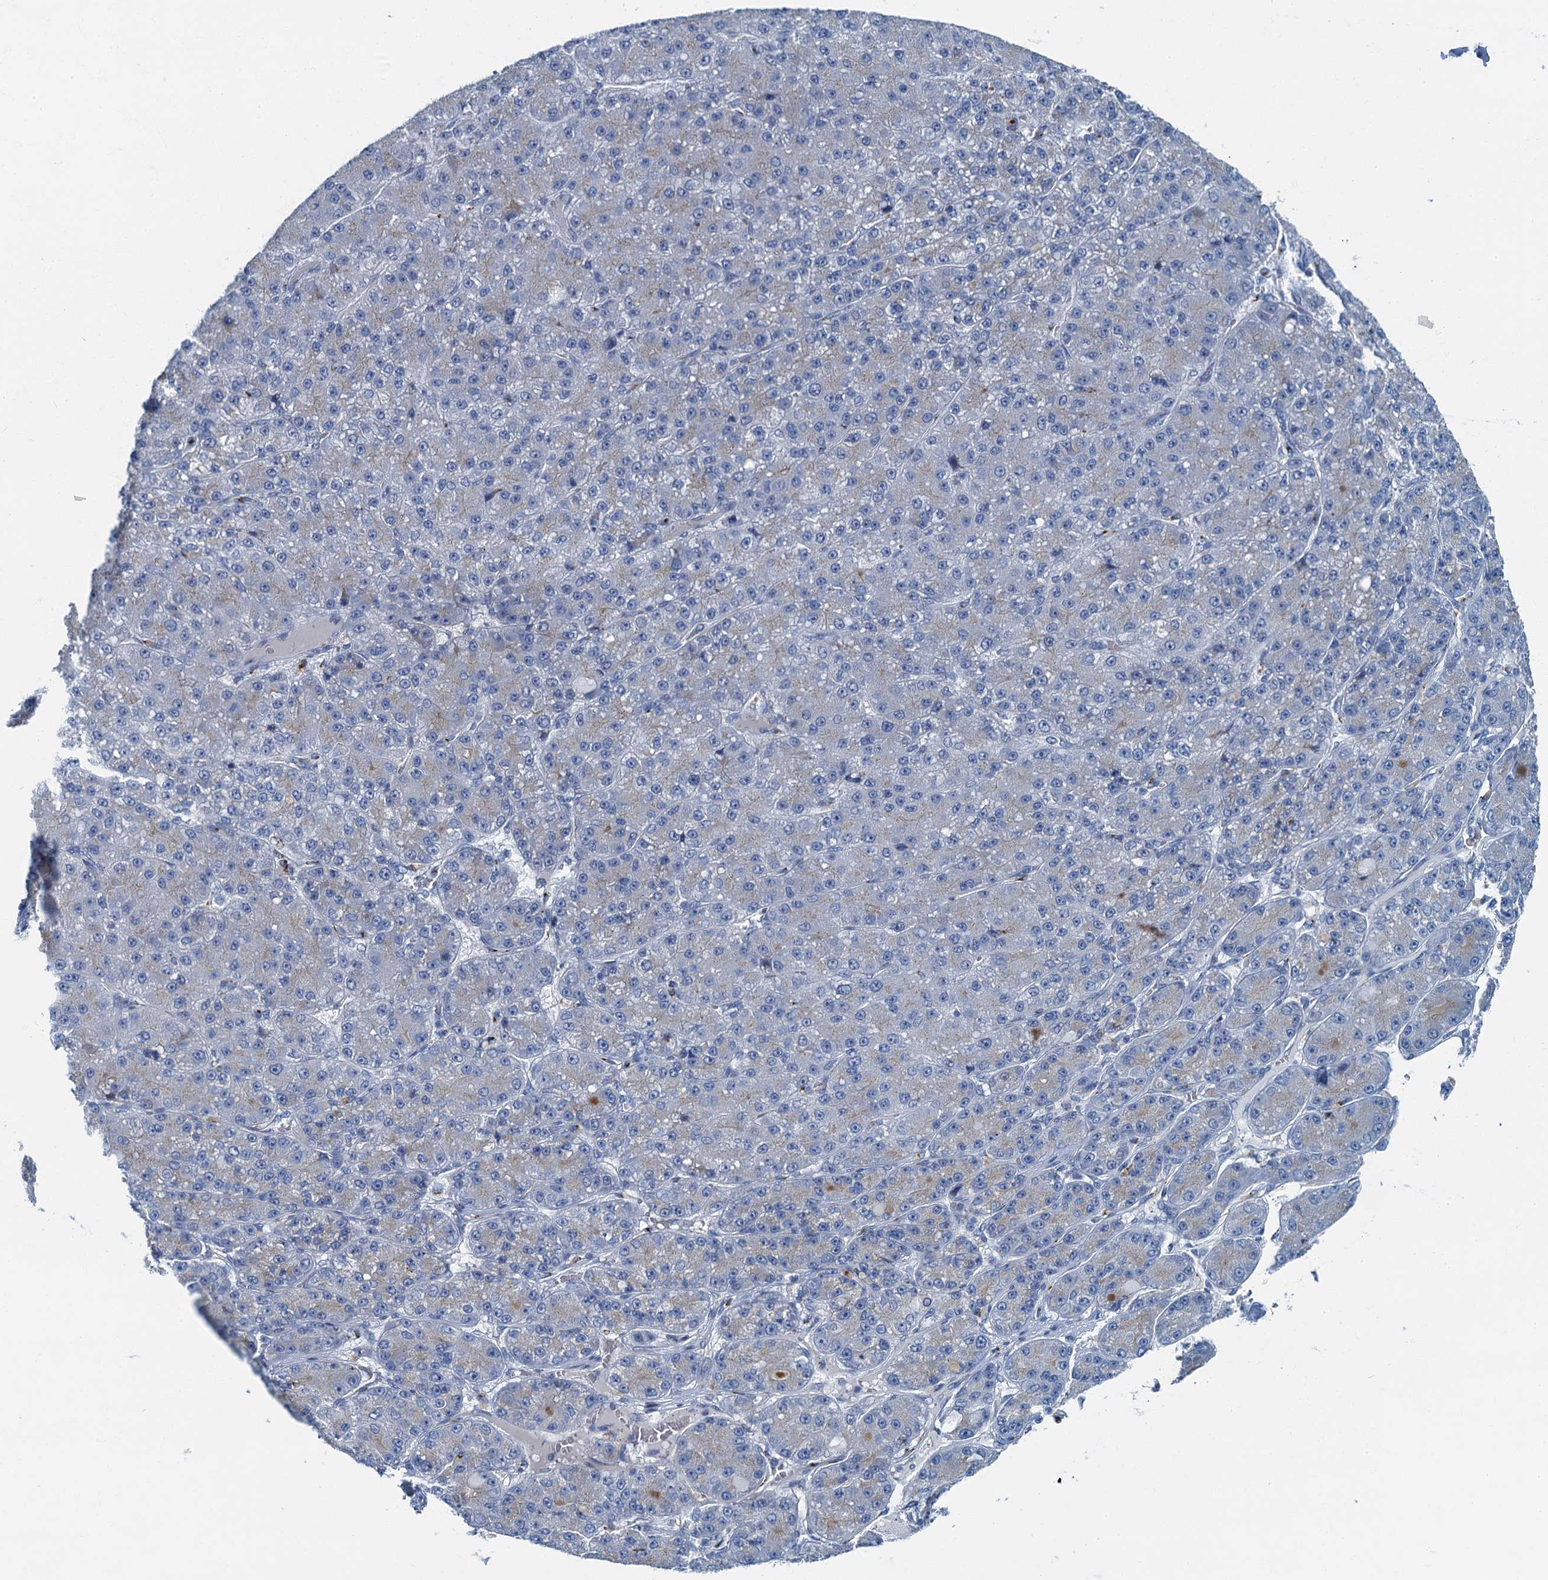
{"staining": {"intensity": "weak", "quantity": "<25%", "location": "cytoplasmic/membranous"}, "tissue": "liver cancer", "cell_type": "Tumor cells", "image_type": "cancer", "snomed": [{"axis": "morphology", "description": "Carcinoma, Hepatocellular, NOS"}, {"axis": "topography", "description": "Liver"}], "caption": "Immunohistochemistry (IHC) of hepatocellular carcinoma (liver) displays no staining in tumor cells. (DAB immunohistochemistry visualized using brightfield microscopy, high magnification).", "gene": "LYPD3", "patient": {"sex": "male", "age": 67}}